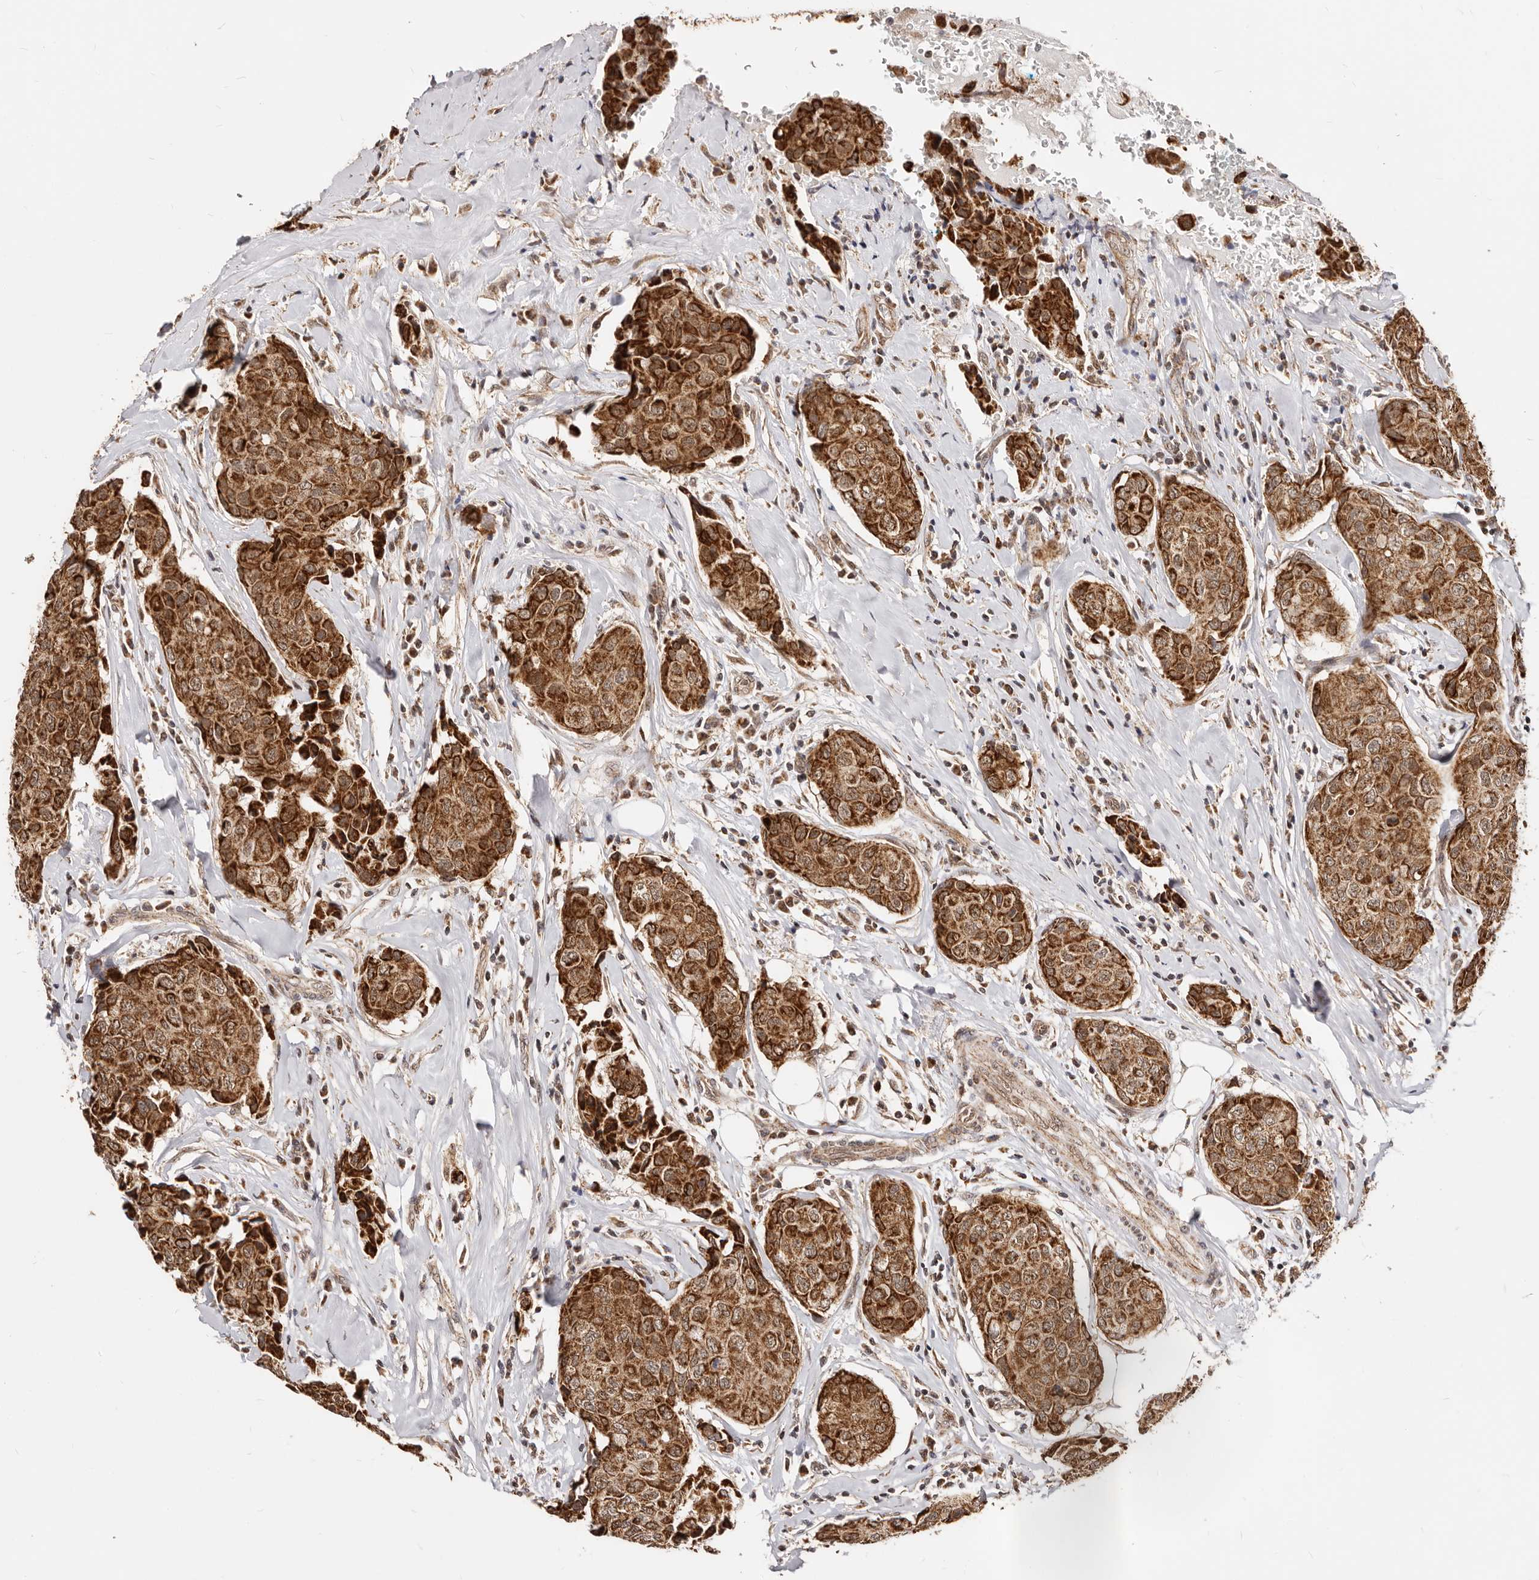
{"staining": {"intensity": "strong", "quantity": ">75%", "location": "cytoplasmic/membranous,nuclear"}, "tissue": "breast cancer", "cell_type": "Tumor cells", "image_type": "cancer", "snomed": [{"axis": "morphology", "description": "Duct carcinoma"}, {"axis": "topography", "description": "Breast"}], "caption": "The micrograph shows immunohistochemical staining of breast cancer. There is strong cytoplasmic/membranous and nuclear positivity is appreciated in approximately >75% of tumor cells.", "gene": "SEC14L1", "patient": {"sex": "female", "age": 80}}